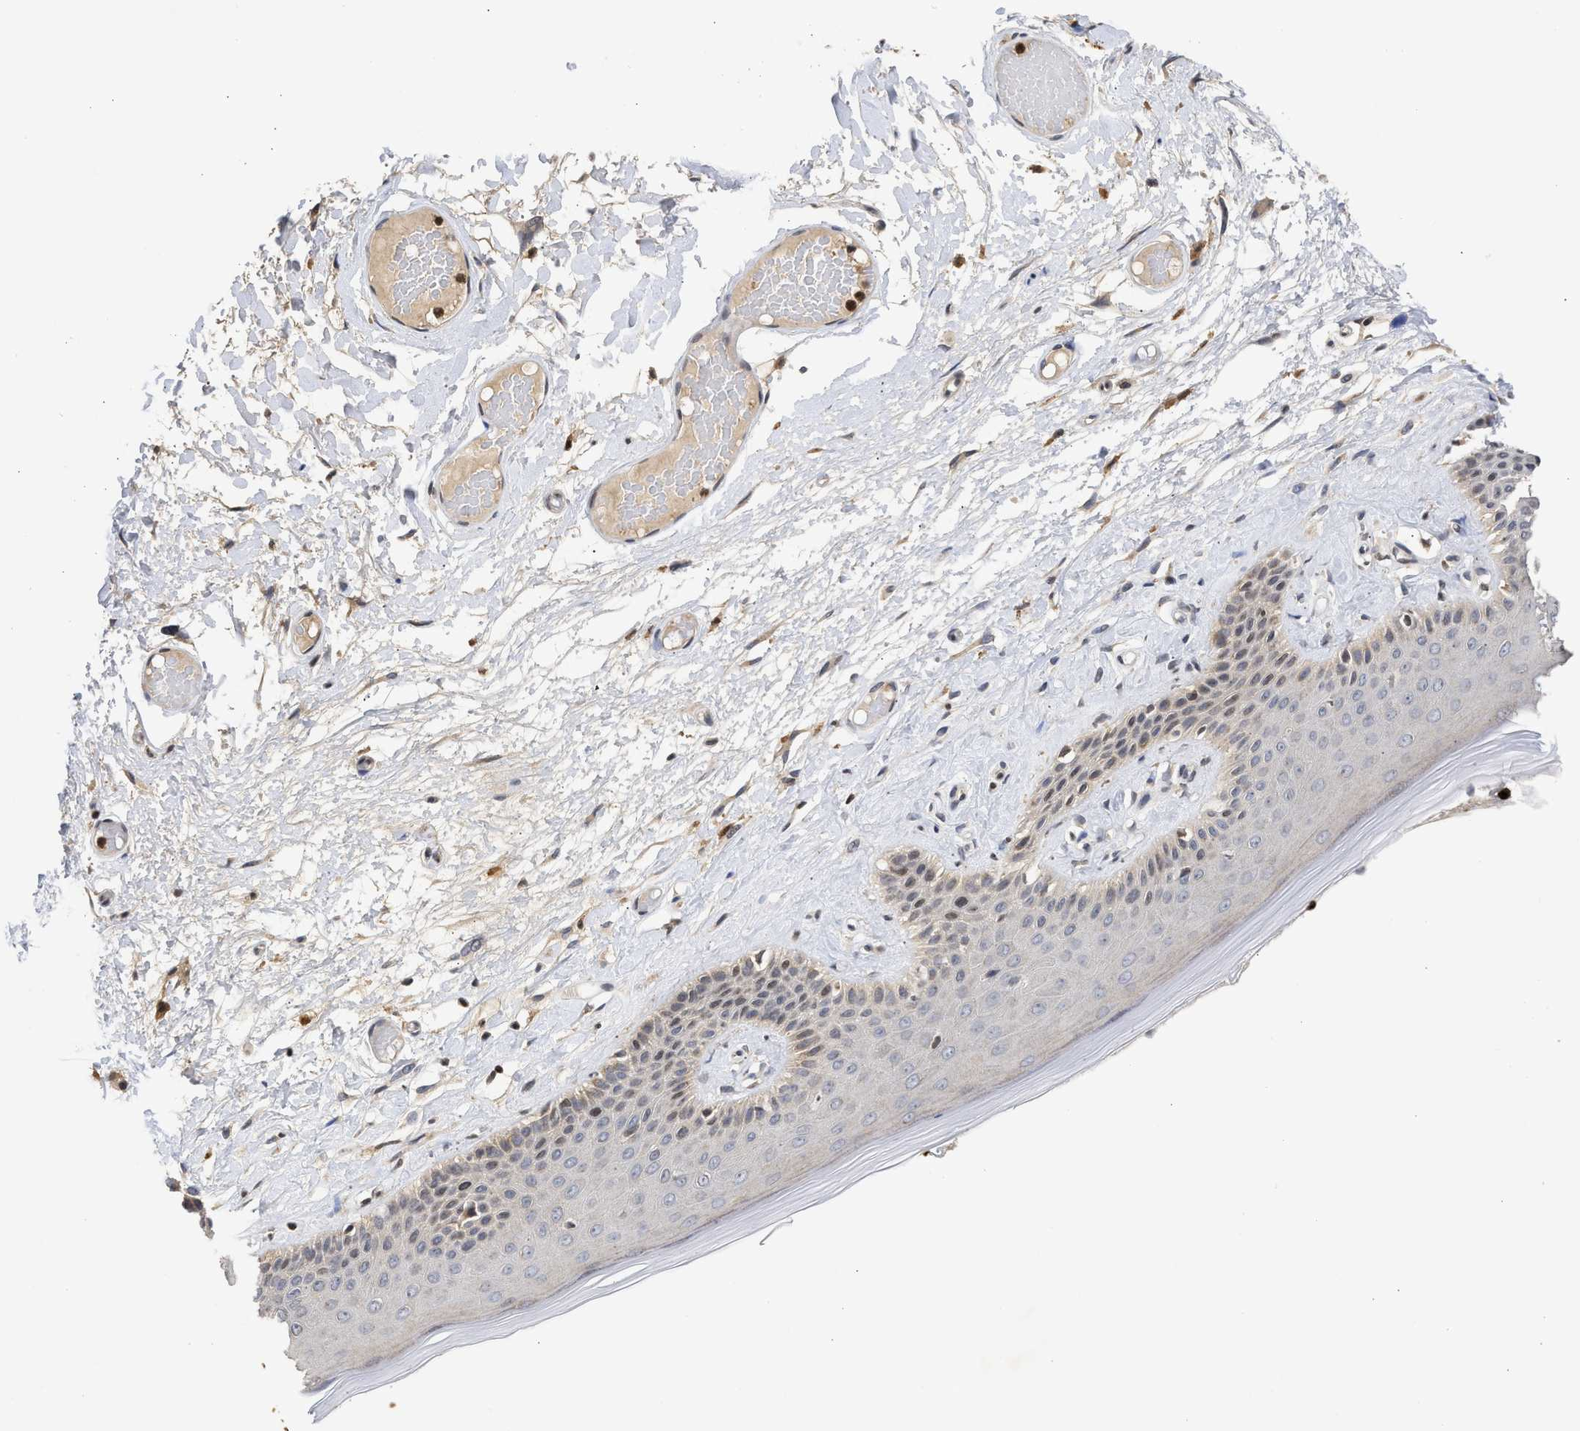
{"staining": {"intensity": "moderate", "quantity": ">75%", "location": "cytoplasmic/membranous"}, "tissue": "skin", "cell_type": "Epidermal cells", "image_type": "normal", "snomed": [{"axis": "morphology", "description": "Normal tissue, NOS"}, {"axis": "topography", "description": "Vulva"}], "caption": "This photomicrograph reveals normal skin stained with immunohistochemistry to label a protein in brown. The cytoplasmic/membranous of epidermal cells show moderate positivity for the protein. Nuclei are counter-stained blue.", "gene": "ENSG00000142539", "patient": {"sex": "female", "age": 73}}